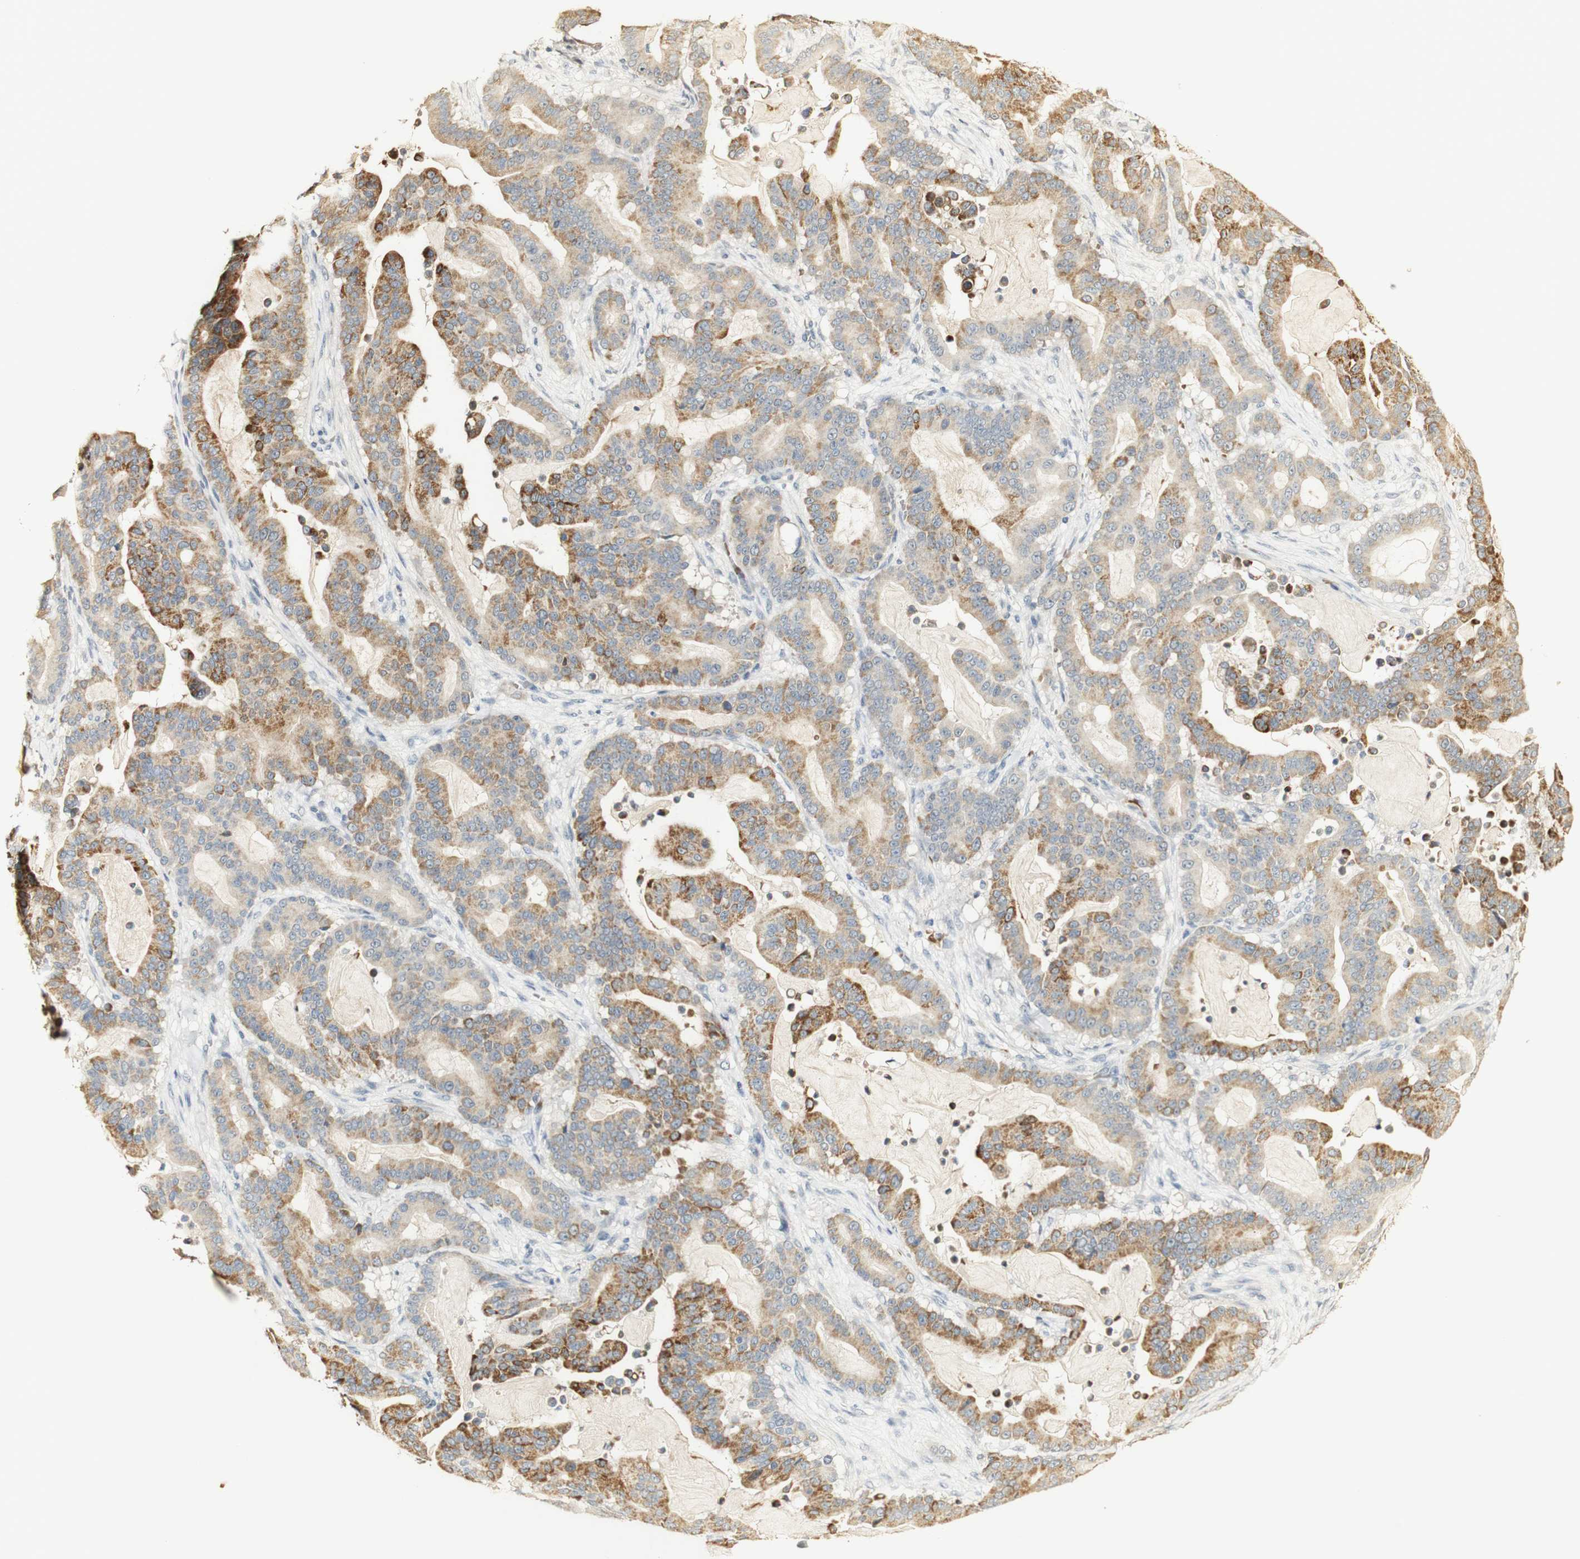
{"staining": {"intensity": "strong", "quantity": "25%-75%", "location": "cytoplasmic/membranous"}, "tissue": "pancreatic cancer", "cell_type": "Tumor cells", "image_type": "cancer", "snomed": [{"axis": "morphology", "description": "Adenocarcinoma, NOS"}, {"axis": "topography", "description": "Pancreas"}], "caption": "This micrograph reveals IHC staining of pancreatic cancer (adenocarcinoma), with high strong cytoplasmic/membranous positivity in approximately 25%-75% of tumor cells.", "gene": "SYT7", "patient": {"sex": "male", "age": 63}}